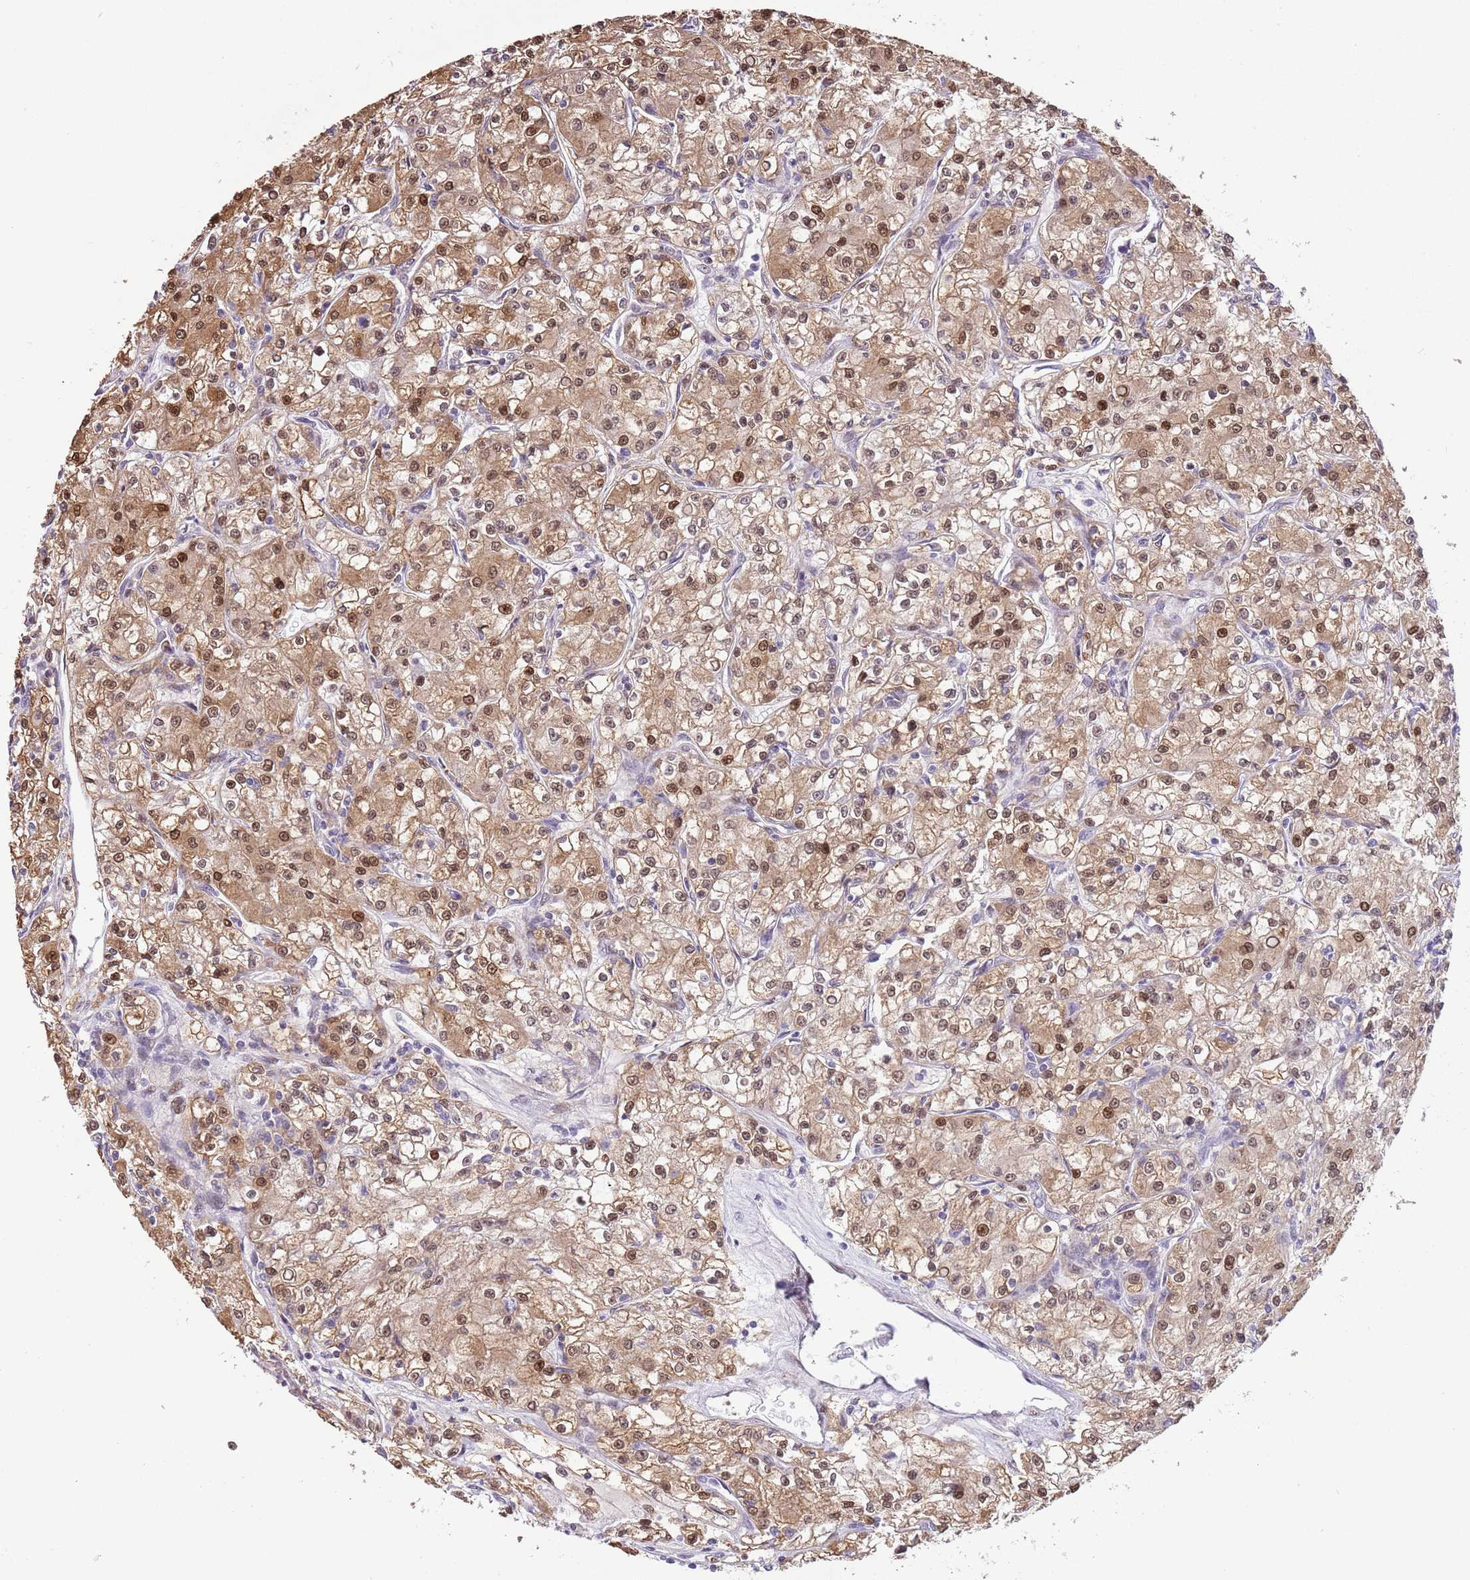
{"staining": {"intensity": "moderate", "quantity": "25%-75%", "location": "cytoplasmic/membranous,nuclear"}, "tissue": "renal cancer", "cell_type": "Tumor cells", "image_type": "cancer", "snomed": [{"axis": "morphology", "description": "Adenocarcinoma, NOS"}, {"axis": "topography", "description": "Kidney"}], "caption": "Protein staining reveals moderate cytoplasmic/membranous and nuclear expression in approximately 25%-75% of tumor cells in renal cancer.", "gene": "RFK", "patient": {"sex": "female", "age": 59}}